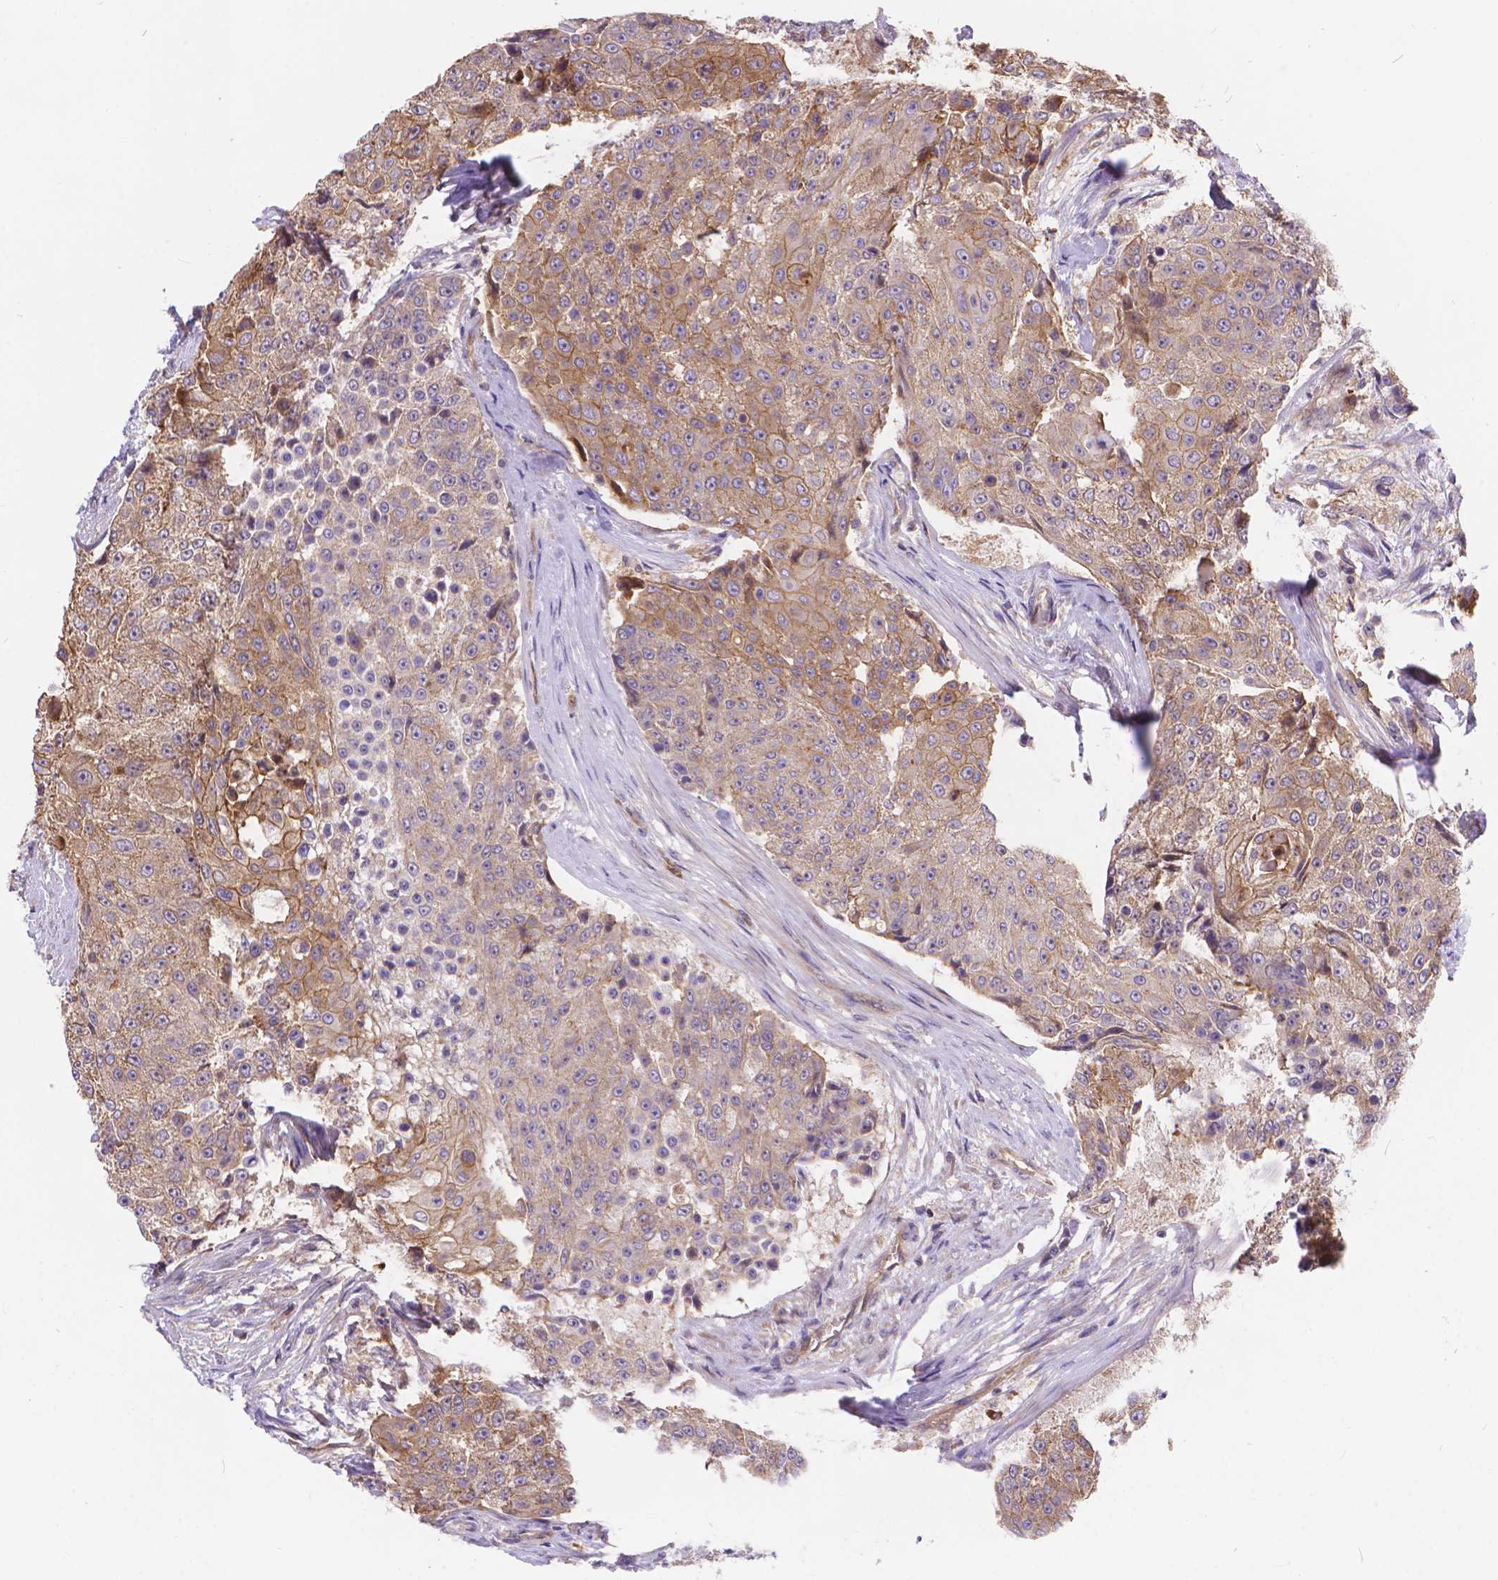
{"staining": {"intensity": "weak", "quantity": ">75%", "location": "cytoplasmic/membranous"}, "tissue": "urothelial cancer", "cell_type": "Tumor cells", "image_type": "cancer", "snomed": [{"axis": "morphology", "description": "Urothelial carcinoma, High grade"}, {"axis": "topography", "description": "Urinary bladder"}], "caption": "High-grade urothelial carcinoma tissue reveals weak cytoplasmic/membranous positivity in about >75% of tumor cells, visualized by immunohistochemistry.", "gene": "ARAP1", "patient": {"sex": "female", "age": 63}}